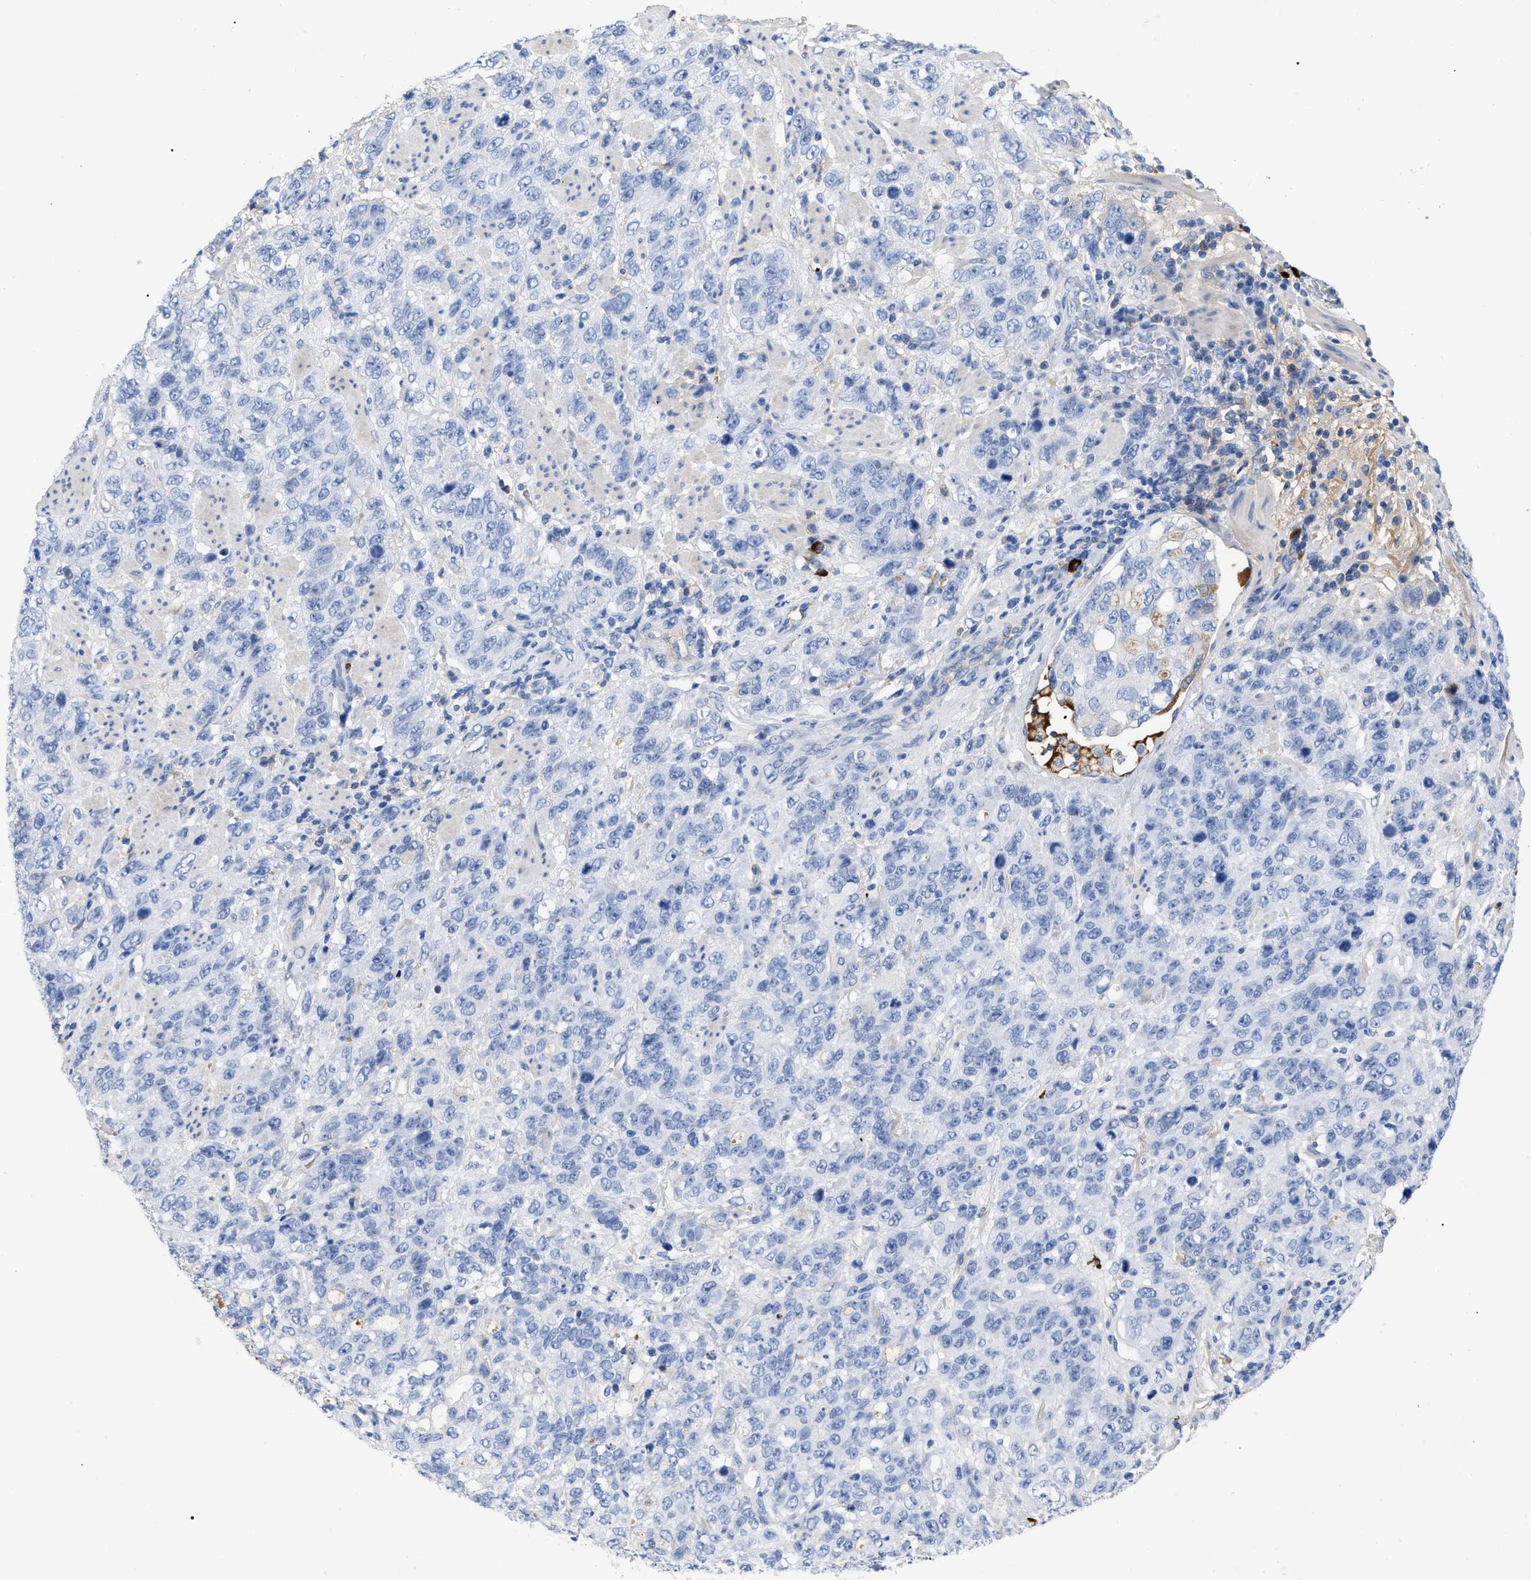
{"staining": {"intensity": "negative", "quantity": "none", "location": "none"}, "tissue": "stomach cancer", "cell_type": "Tumor cells", "image_type": "cancer", "snomed": [{"axis": "morphology", "description": "Adenocarcinoma, NOS"}, {"axis": "topography", "description": "Stomach"}], "caption": "An image of stomach cancer (adenocarcinoma) stained for a protein reveals no brown staining in tumor cells.", "gene": "IGHV5-51", "patient": {"sex": "male", "age": 48}}